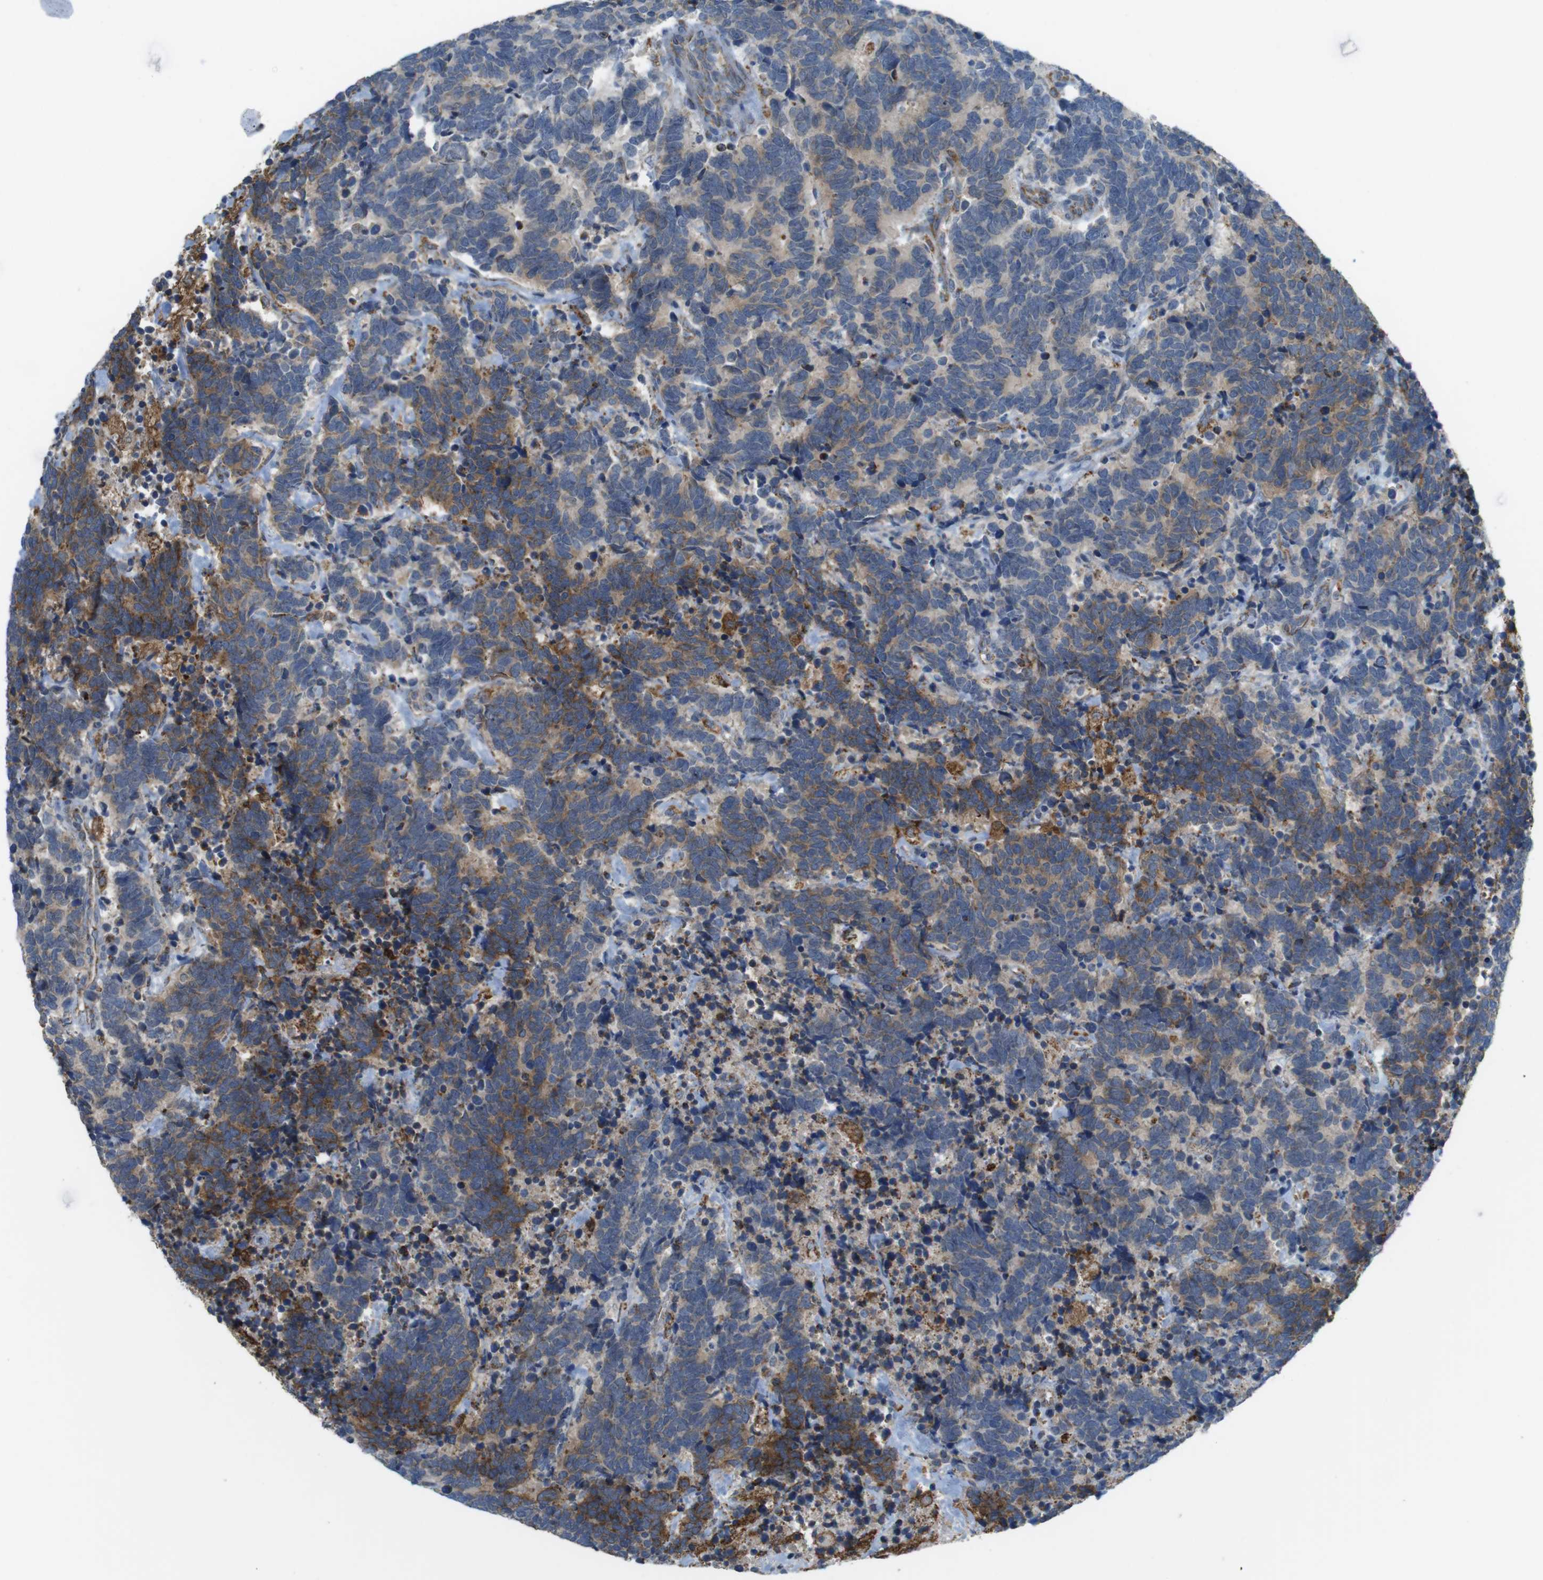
{"staining": {"intensity": "moderate", "quantity": "<25%", "location": "cytoplasmic/membranous"}, "tissue": "carcinoid", "cell_type": "Tumor cells", "image_type": "cancer", "snomed": [{"axis": "morphology", "description": "Carcinoma, NOS"}, {"axis": "morphology", "description": "Carcinoid, malignant, NOS"}, {"axis": "topography", "description": "Urinary bladder"}], "caption": "Protein positivity by immunohistochemistry (IHC) reveals moderate cytoplasmic/membranous staining in about <25% of tumor cells in carcinoid (malignant).", "gene": "GRIK2", "patient": {"sex": "male", "age": 57}}